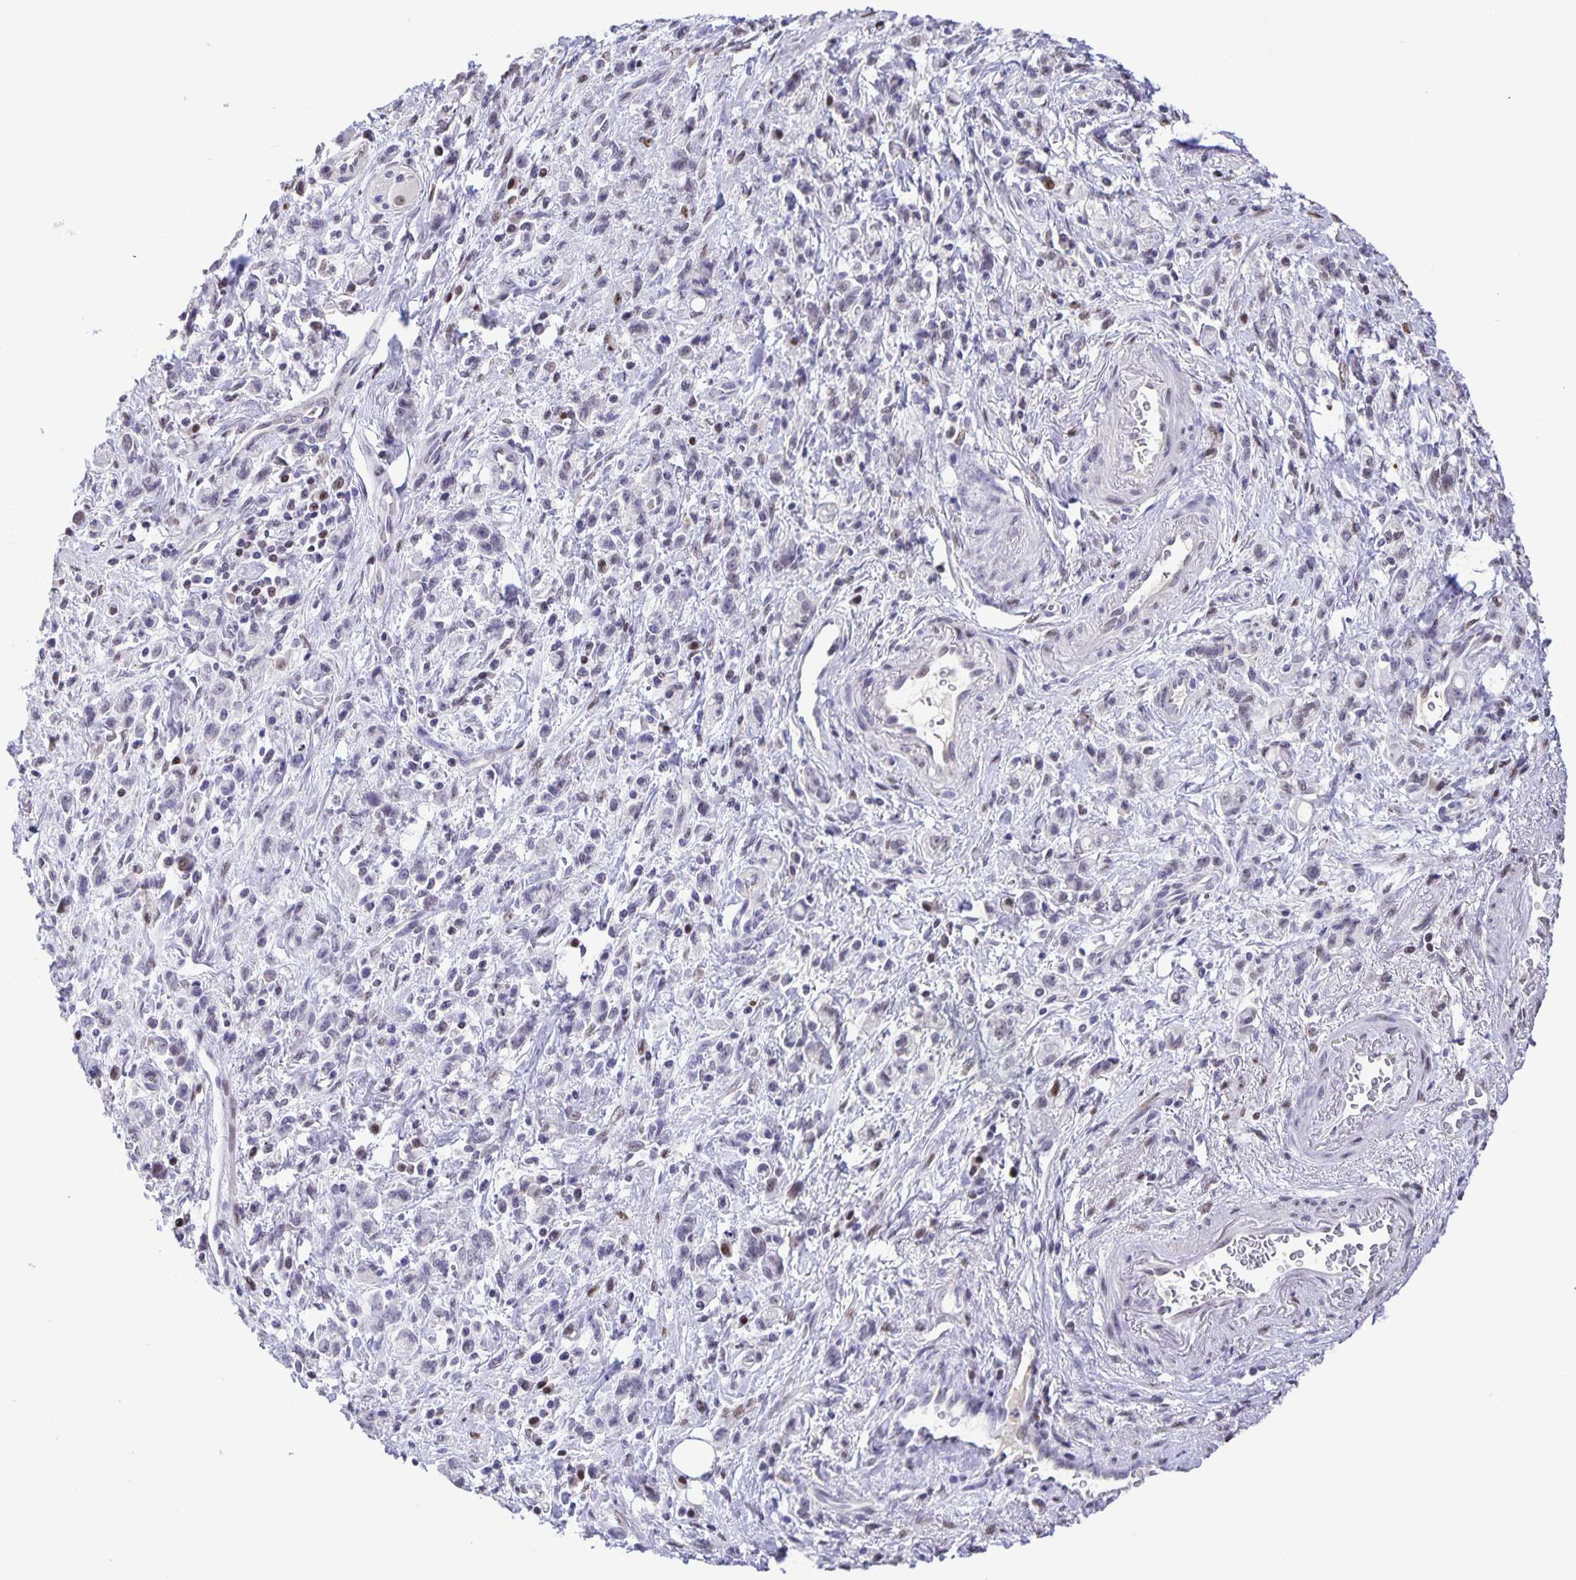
{"staining": {"intensity": "negative", "quantity": "none", "location": "none"}, "tissue": "stomach cancer", "cell_type": "Tumor cells", "image_type": "cancer", "snomed": [{"axis": "morphology", "description": "Adenocarcinoma, NOS"}, {"axis": "topography", "description": "Stomach"}], "caption": "IHC photomicrograph of stomach cancer (adenocarcinoma) stained for a protein (brown), which demonstrates no expression in tumor cells. (DAB immunohistochemistry (IHC), high magnification).", "gene": "ONECUT2", "patient": {"sex": "male", "age": 77}}